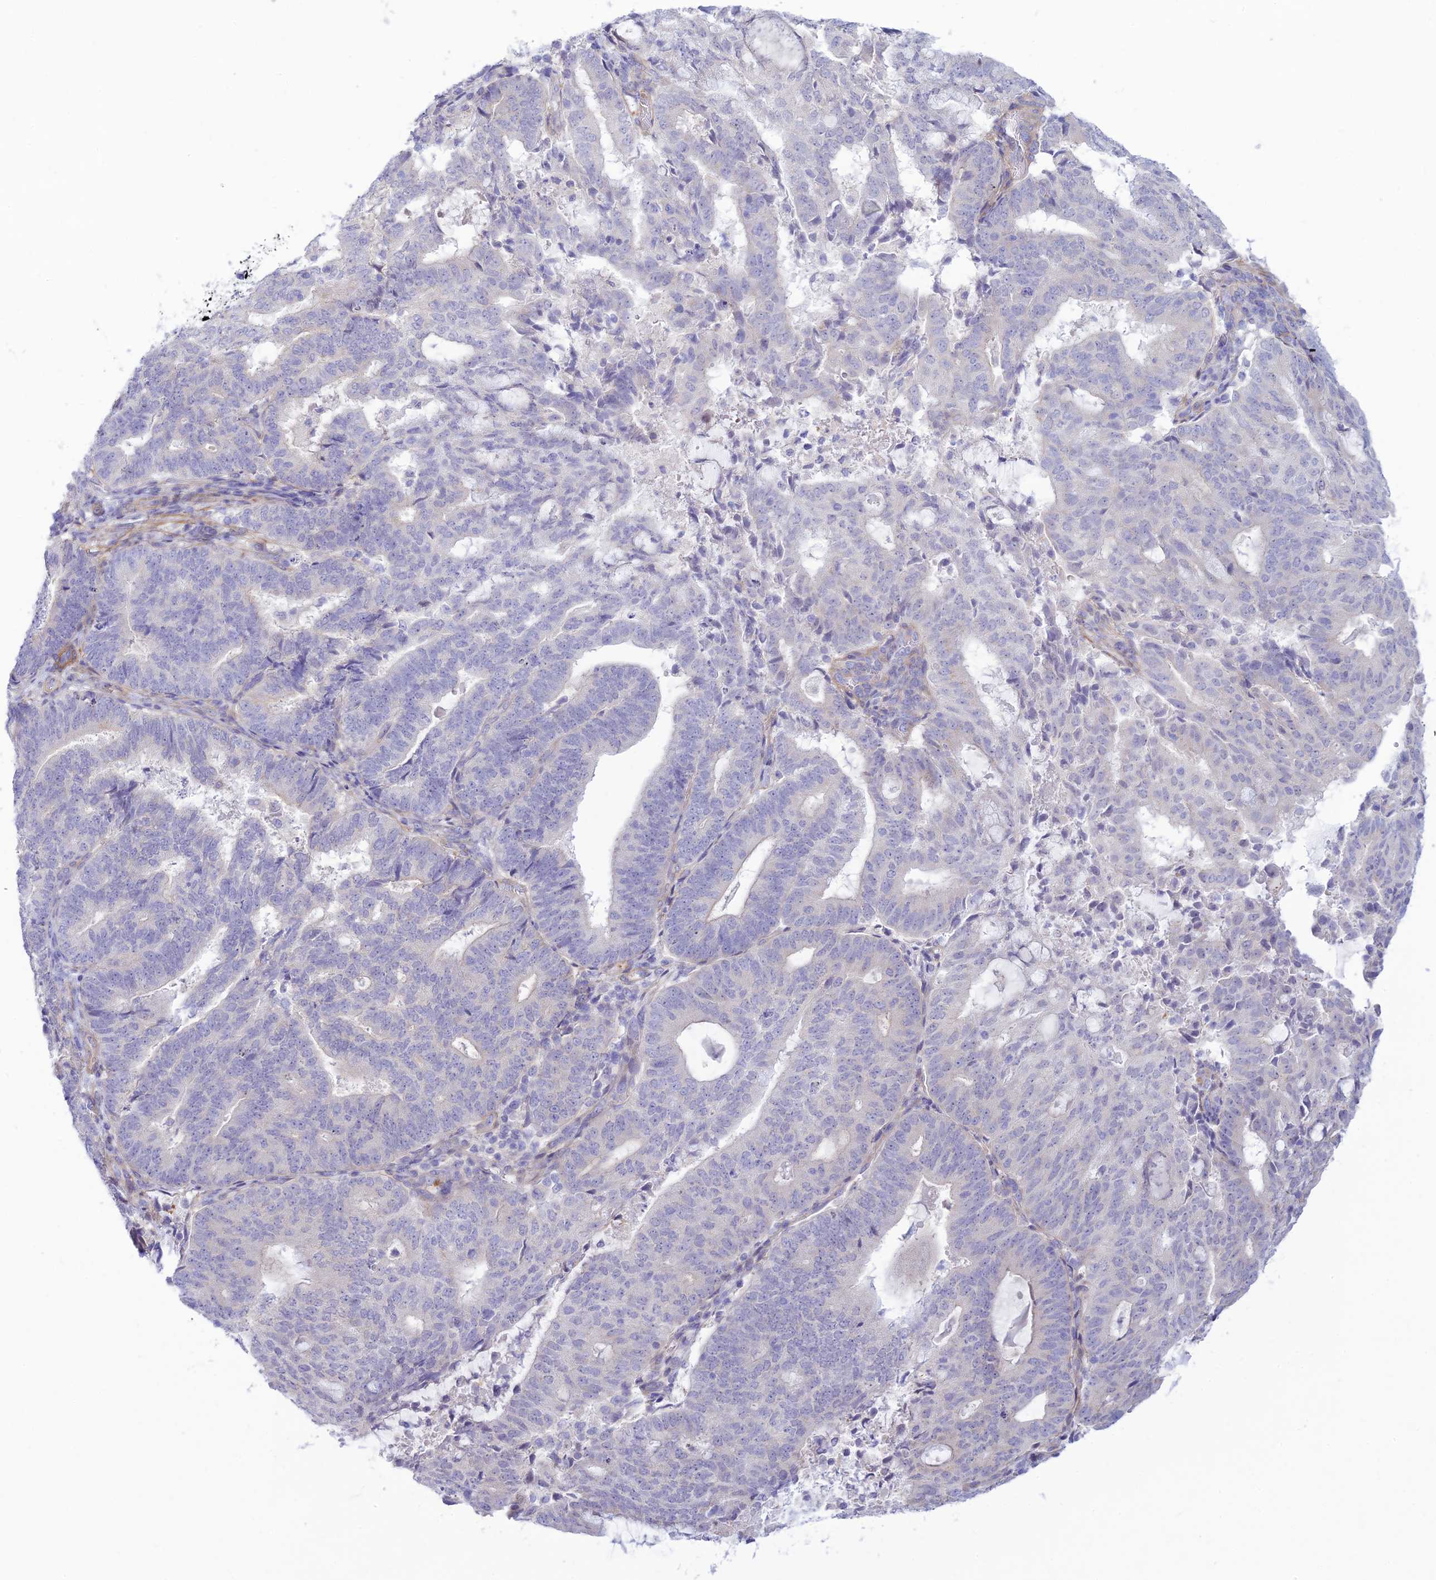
{"staining": {"intensity": "negative", "quantity": "none", "location": "none"}, "tissue": "endometrial cancer", "cell_type": "Tumor cells", "image_type": "cancer", "snomed": [{"axis": "morphology", "description": "Adenocarcinoma, NOS"}, {"axis": "topography", "description": "Endometrium"}], "caption": "Tumor cells show no significant staining in endometrial cancer (adenocarcinoma).", "gene": "FBXW4", "patient": {"sex": "female", "age": 70}}